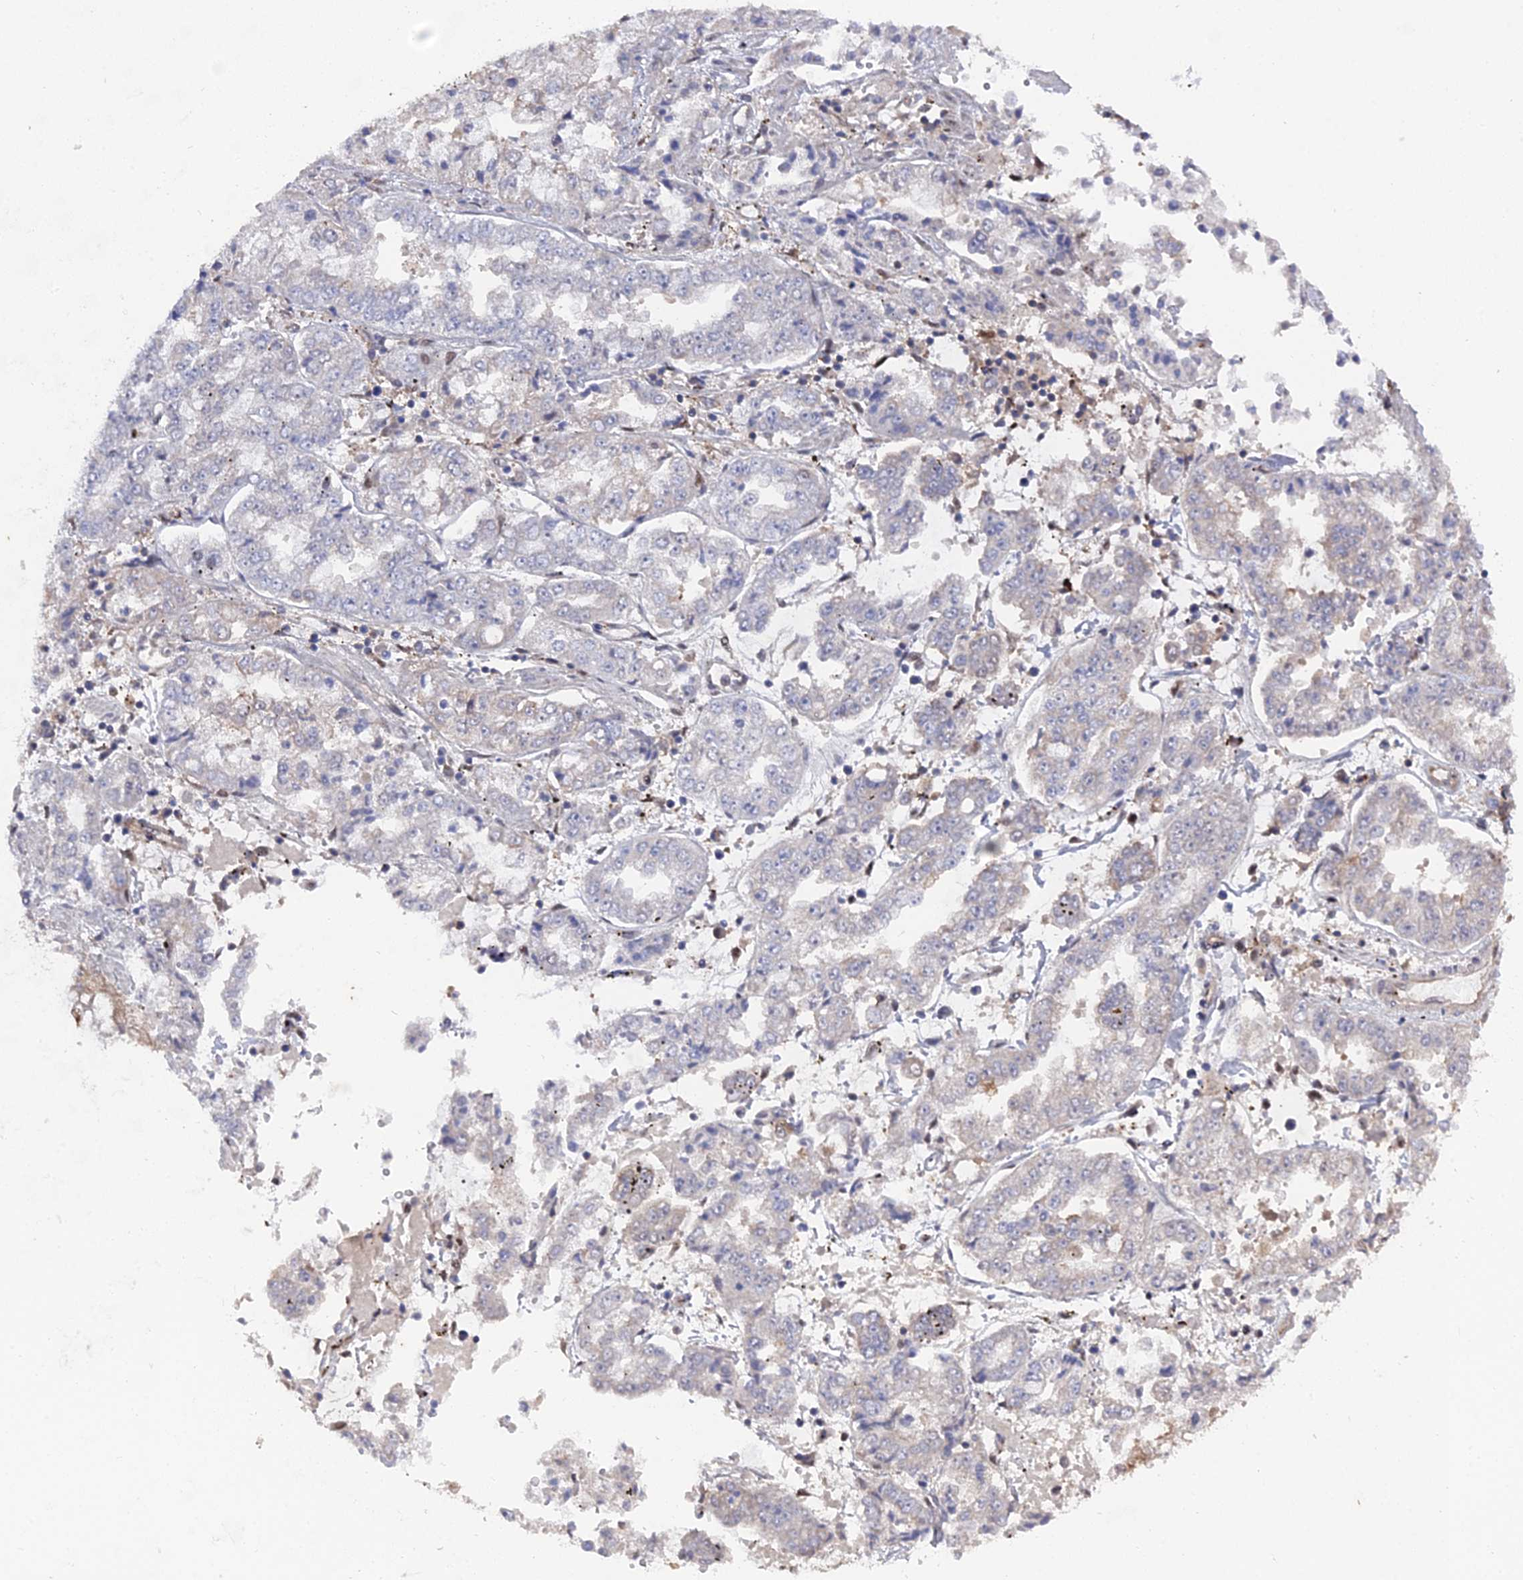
{"staining": {"intensity": "negative", "quantity": "none", "location": "none"}, "tissue": "stomach cancer", "cell_type": "Tumor cells", "image_type": "cancer", "snomed": [{"axis": "morphology", "description": "Adenocarcinoma, NOS"}, {"axis": "topography", "description": "Stomach"}], "caption": "Stomach adenocarcinoma was stained to show a protein in brown. There is no significant staining in tumor cells.", "gene": "UNC5D", "patient": {"sex": "male", "age": 76}}